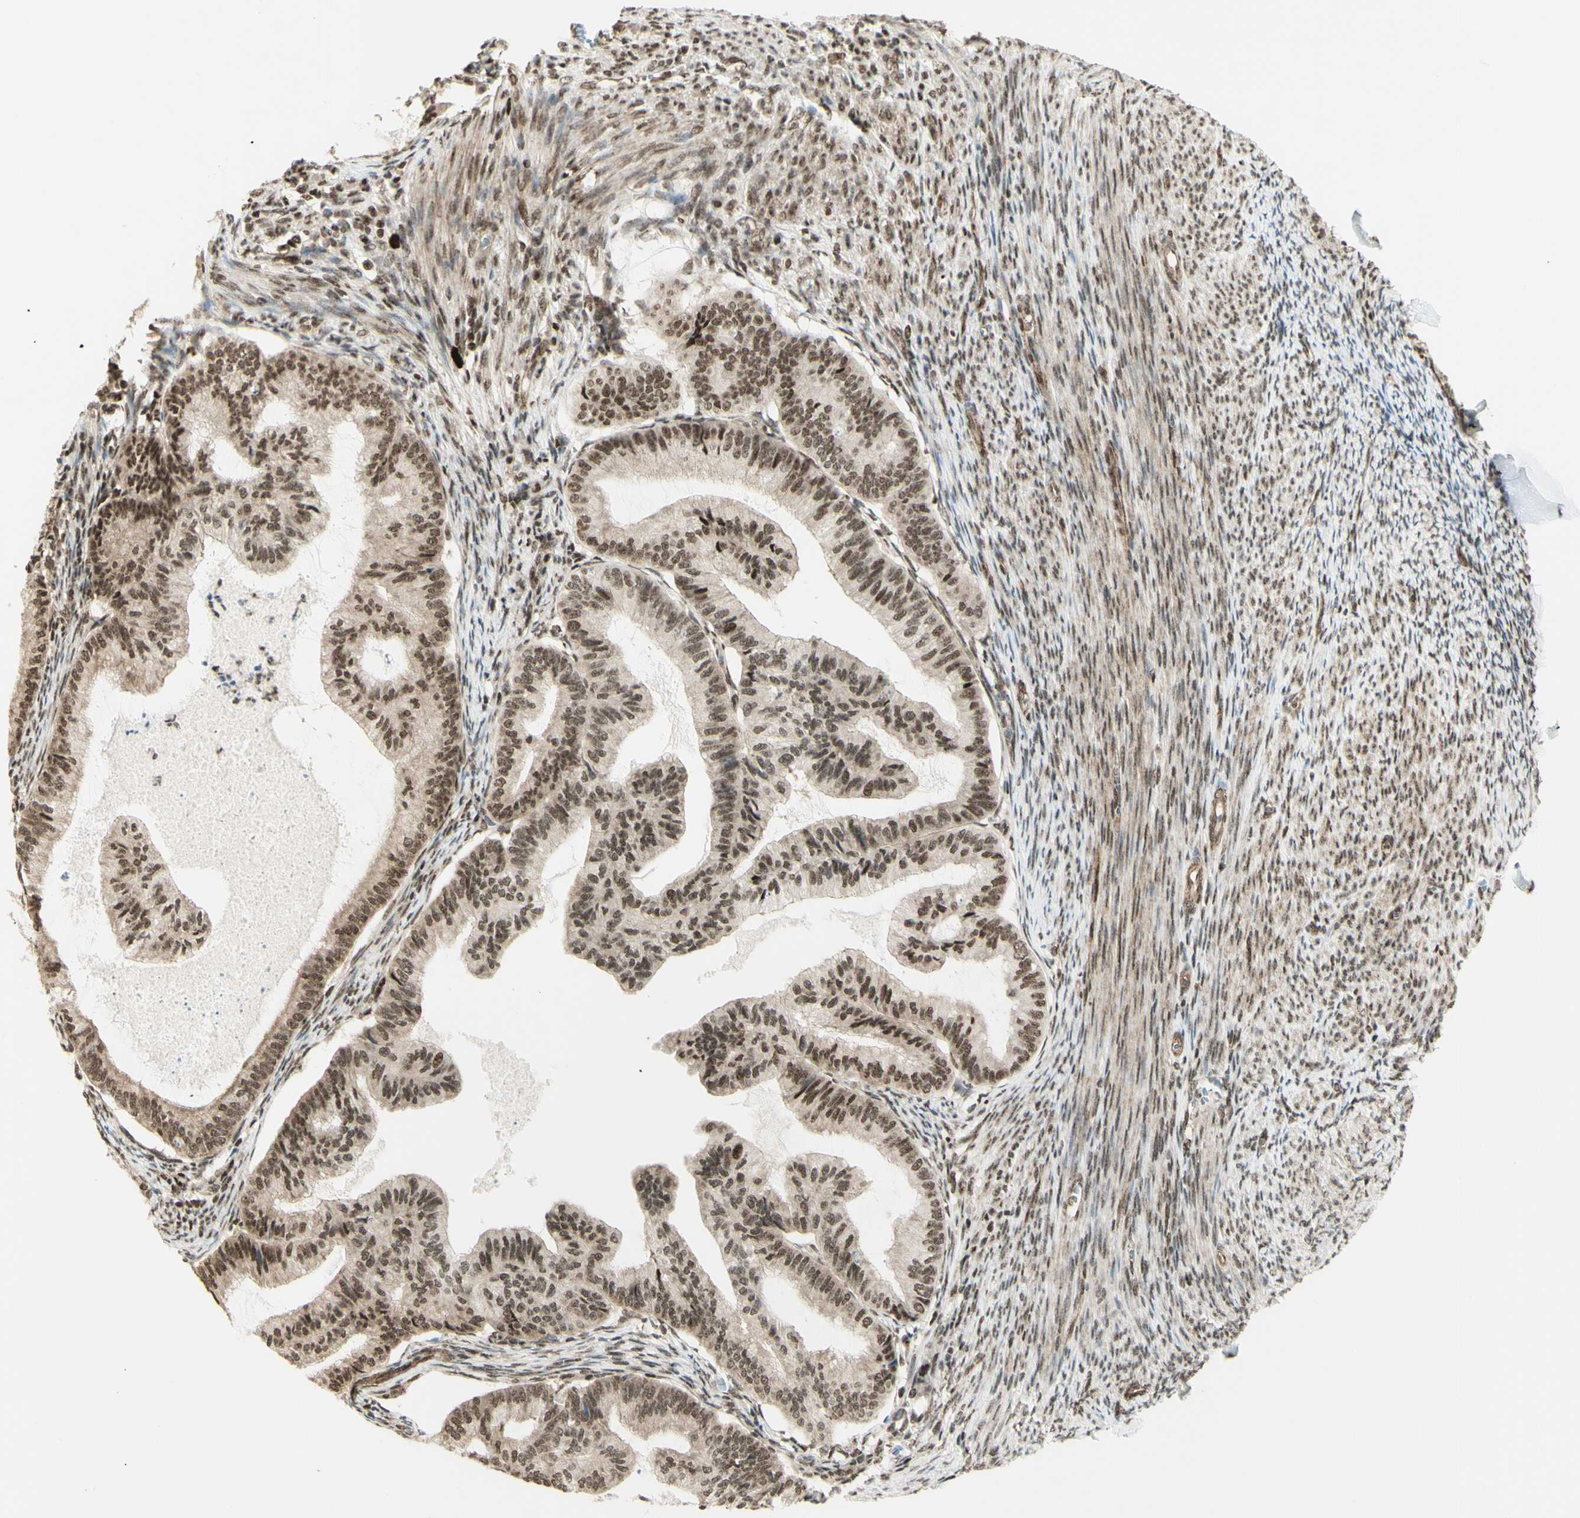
{"staining": {"intensity": "moderate", "quantity": ">75%", "location": "nuclear"}, "tissue": "cervical cancer", "cell_type": "Tumor cells", "image_type": "cancer", "snomed": [{"axis": "morphology", "description": "Normal tissue, NOS"}, {"axis": "morphology", "description": "Adenocarcinoma, NOS"}, {"axis": "topography", "description": "Cervix"}, {"axis": "topography", "description": "Endometrium"}], "caption": "Immunohistochemistry (IHC) of cervical adenocarcinoma exhibits medium levels of moderate nuclear positivity in approximately >75% of tumor cells.", "gene": "ZMYM6", "patient": {"sex": "female", "age": 86}}